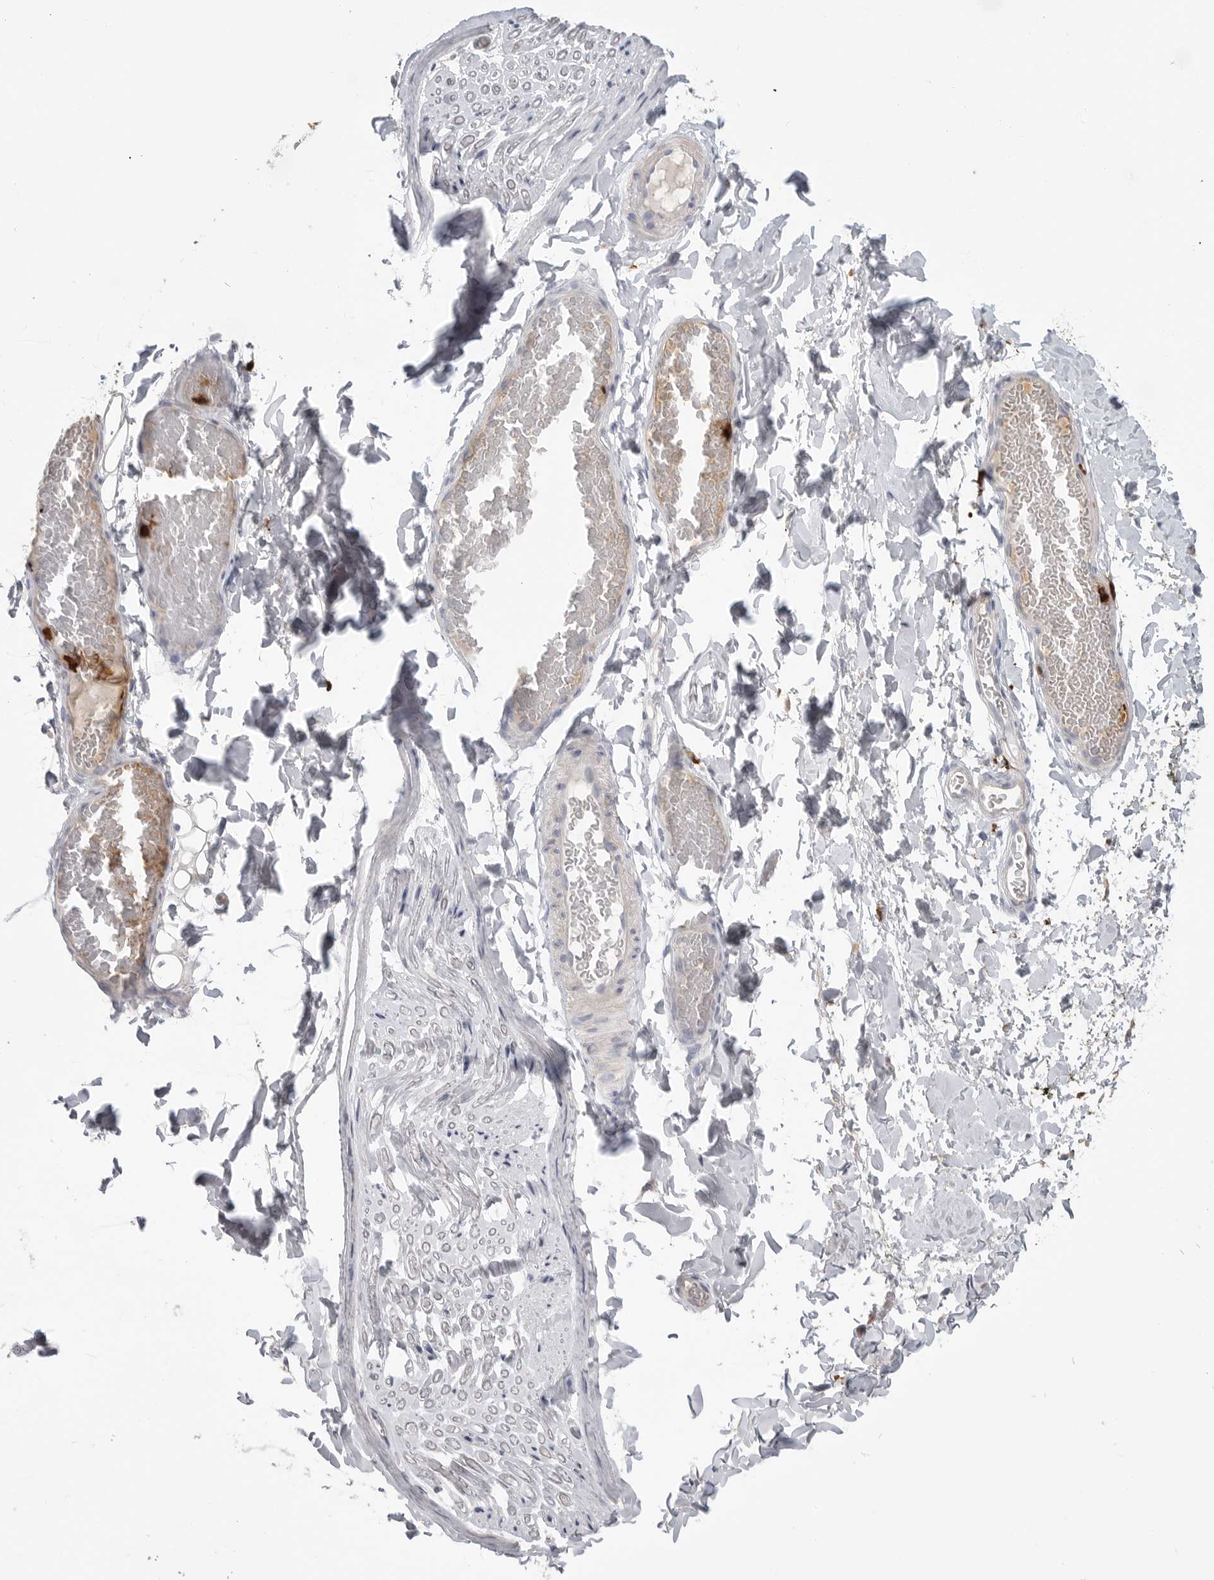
{"staining": {"intensity": "negative", "quantity": "none", "location": "none"}, "tissue": "adipose tissue", "cell_type": "Adipocytes", "image_type": "normal", "snomed": [{"axis": "morphology", "description": "Normal tissue, NOS"}, {"axis": "topography", "description": "Adipose tissue"}, {"axis": "topography", "description": "Vascular tissue"}, {"axis": "topography", "description": "Peripheral nerve tissue"}], "caption": "Immunohistochemistry image of benign adipose tissue: adipose tissue stained with DAB (3,3'-diaminobenzidine) exhibits no significant protein staining in adipocytes.", "gene": "CYB561D1", "patient": {"sex": "male", "age": 25}}